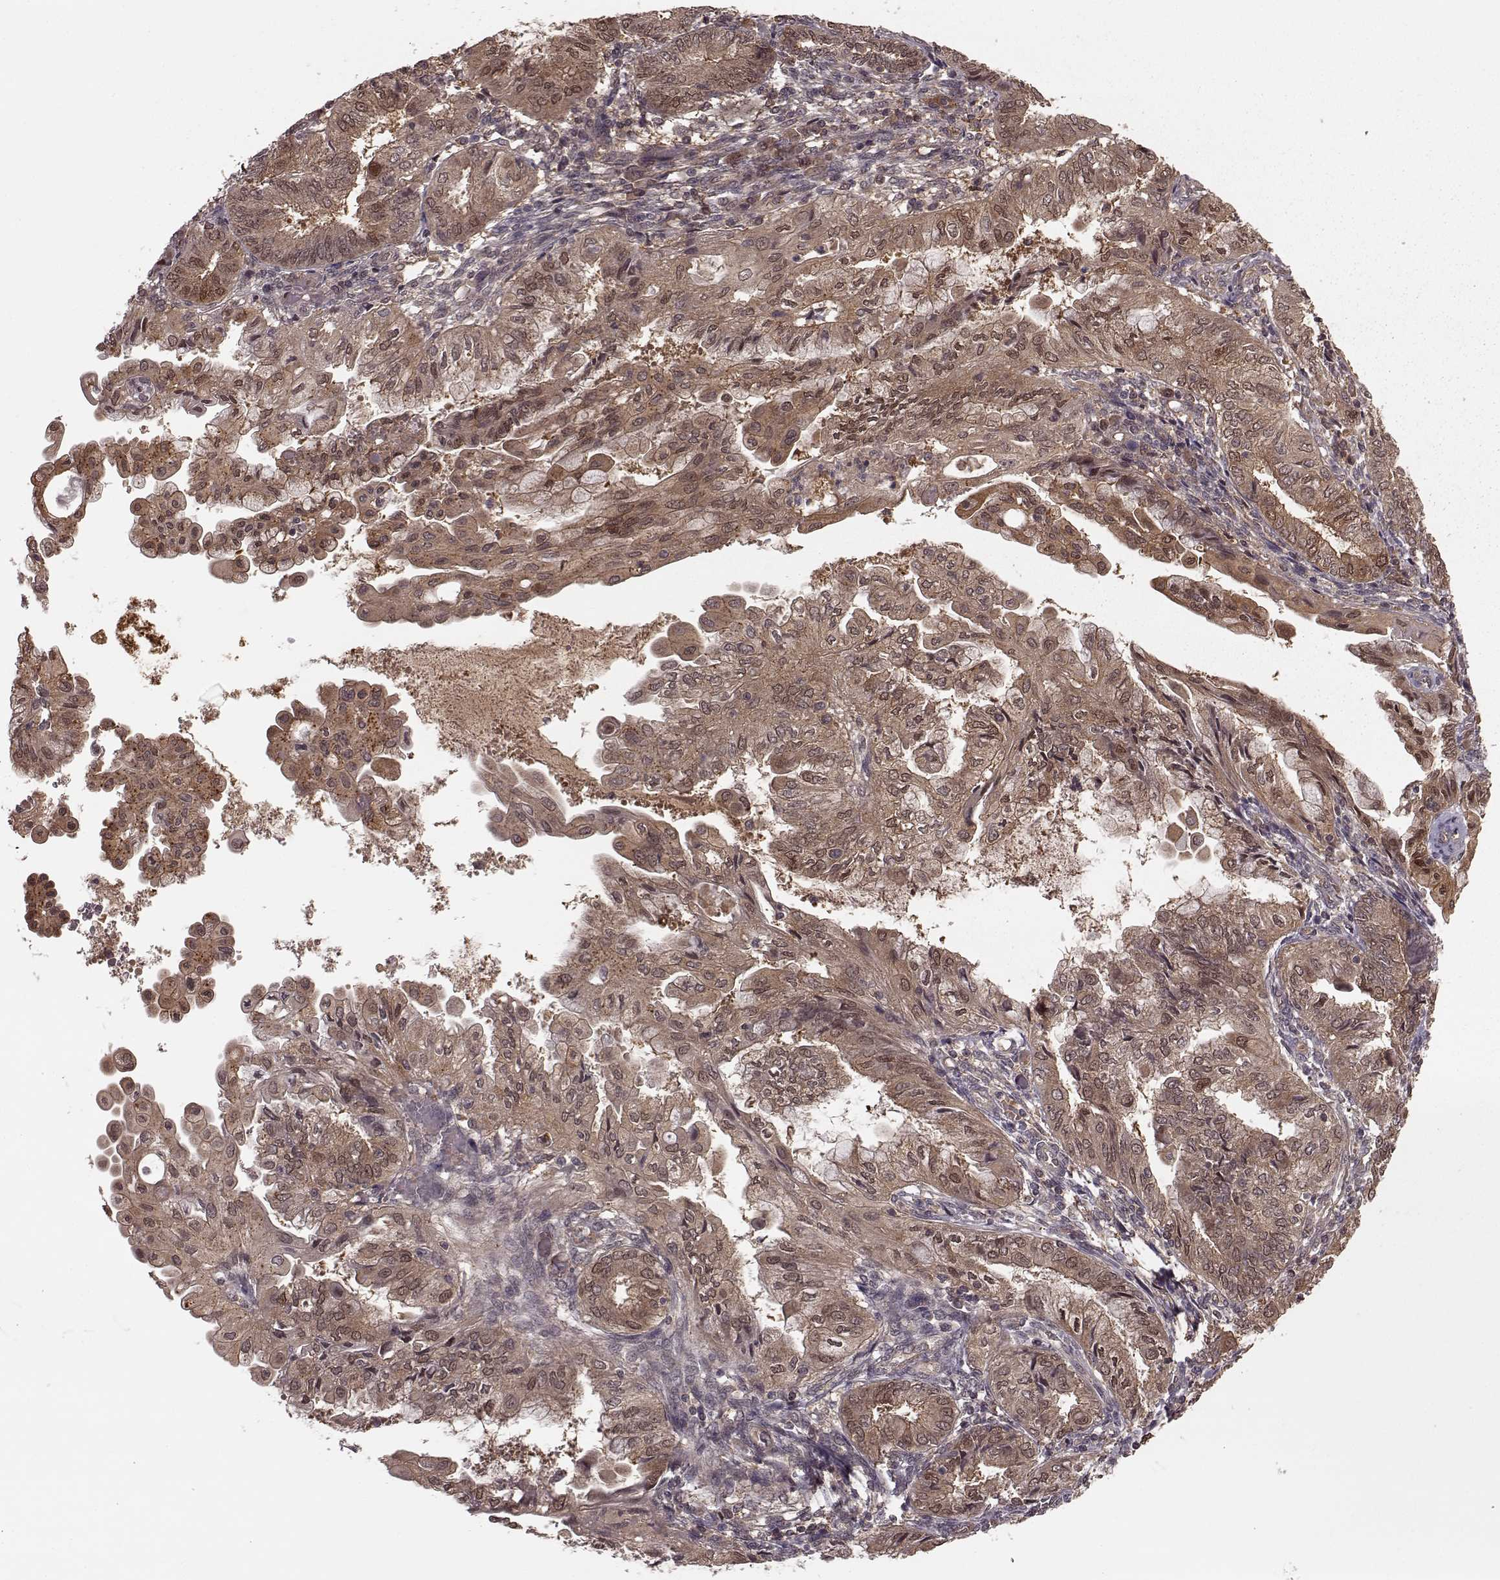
{"staining": {"intensity": "weak", "quantity": ">75%", "location": "cytoplasmic/membranous"}, "tissue": "endometrial cancer", "cell_type": "Tumor cells", "image_type": "cancer", "snomed": [{"axis": "morphology", "description": "Adenocarcinoma, NOS"}, {"axis": "topography", "description": "Endometrium"}], "caption": "A low amount of weak cytoplasmic/membranous staining is present in about >75% of tumor cells in adenocarcinoma (endometrial) tissue. The staining was performed using DAB, with brown indicating positive protein expression. Nuclei are stained blue with hematoxylin.", "gene": "GSS", "patient": {"sex": "female", "age": 68}}